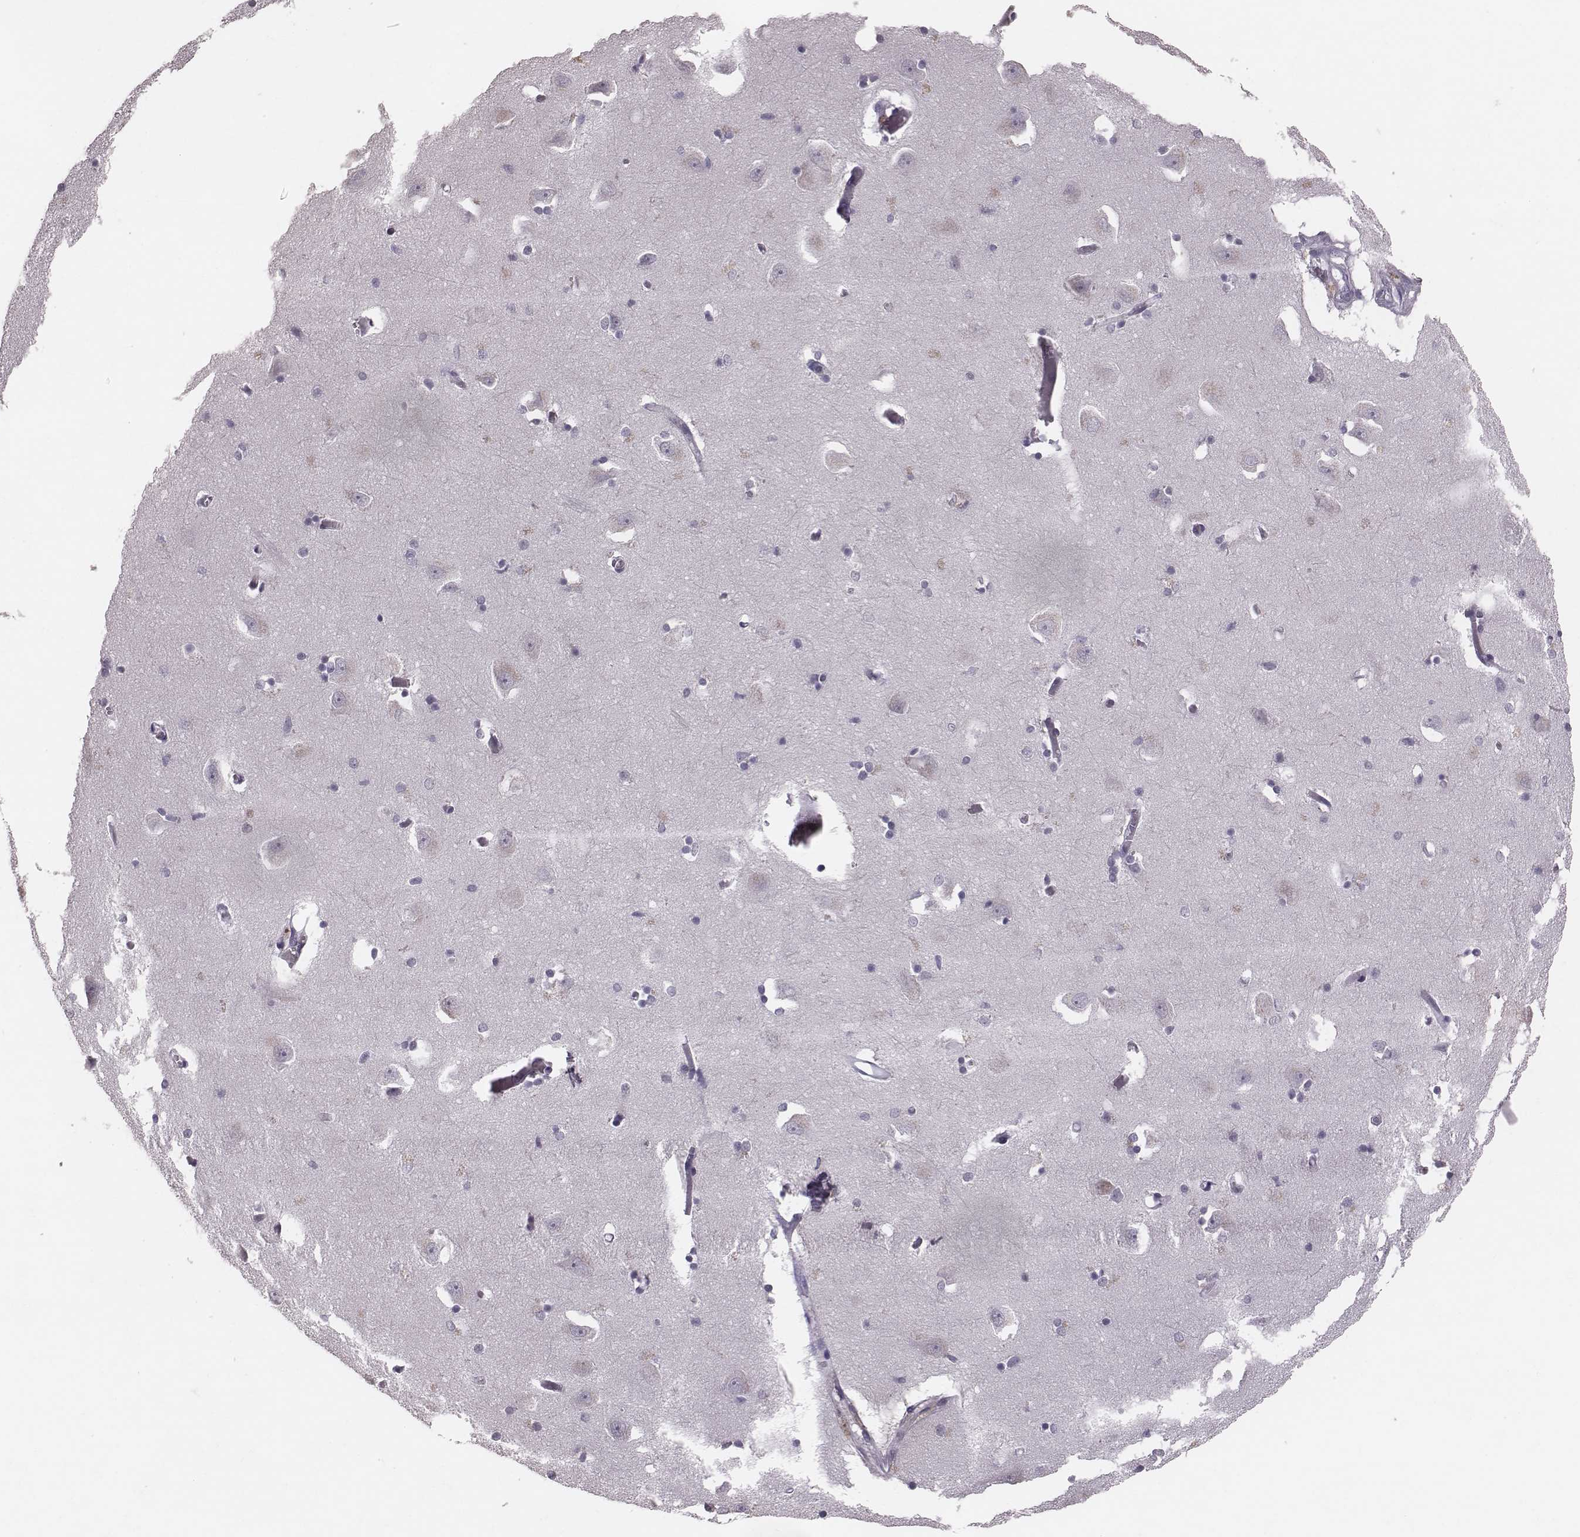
{"staining": {"intensity": "negative", "quantity": "none", "location": "none"}, "tissue": "caudate", "cell_type": "Glial cells", "image_type": "normal", "snomed": [{"axis": "morphology", "description": "Normal tissue, NOS"}, {"axis": "topography", "description": "Lateral ventricle wall"}, {"axis": "topography", "description": "Hippocampus"}], "caption": "A high-resolution histopathology image shows immunohistochemistry staining of normal caudate, which reveals no significant staining in glial cells.", "gene": "CFTR", "patient": {"sex": "female", "age": 63}}